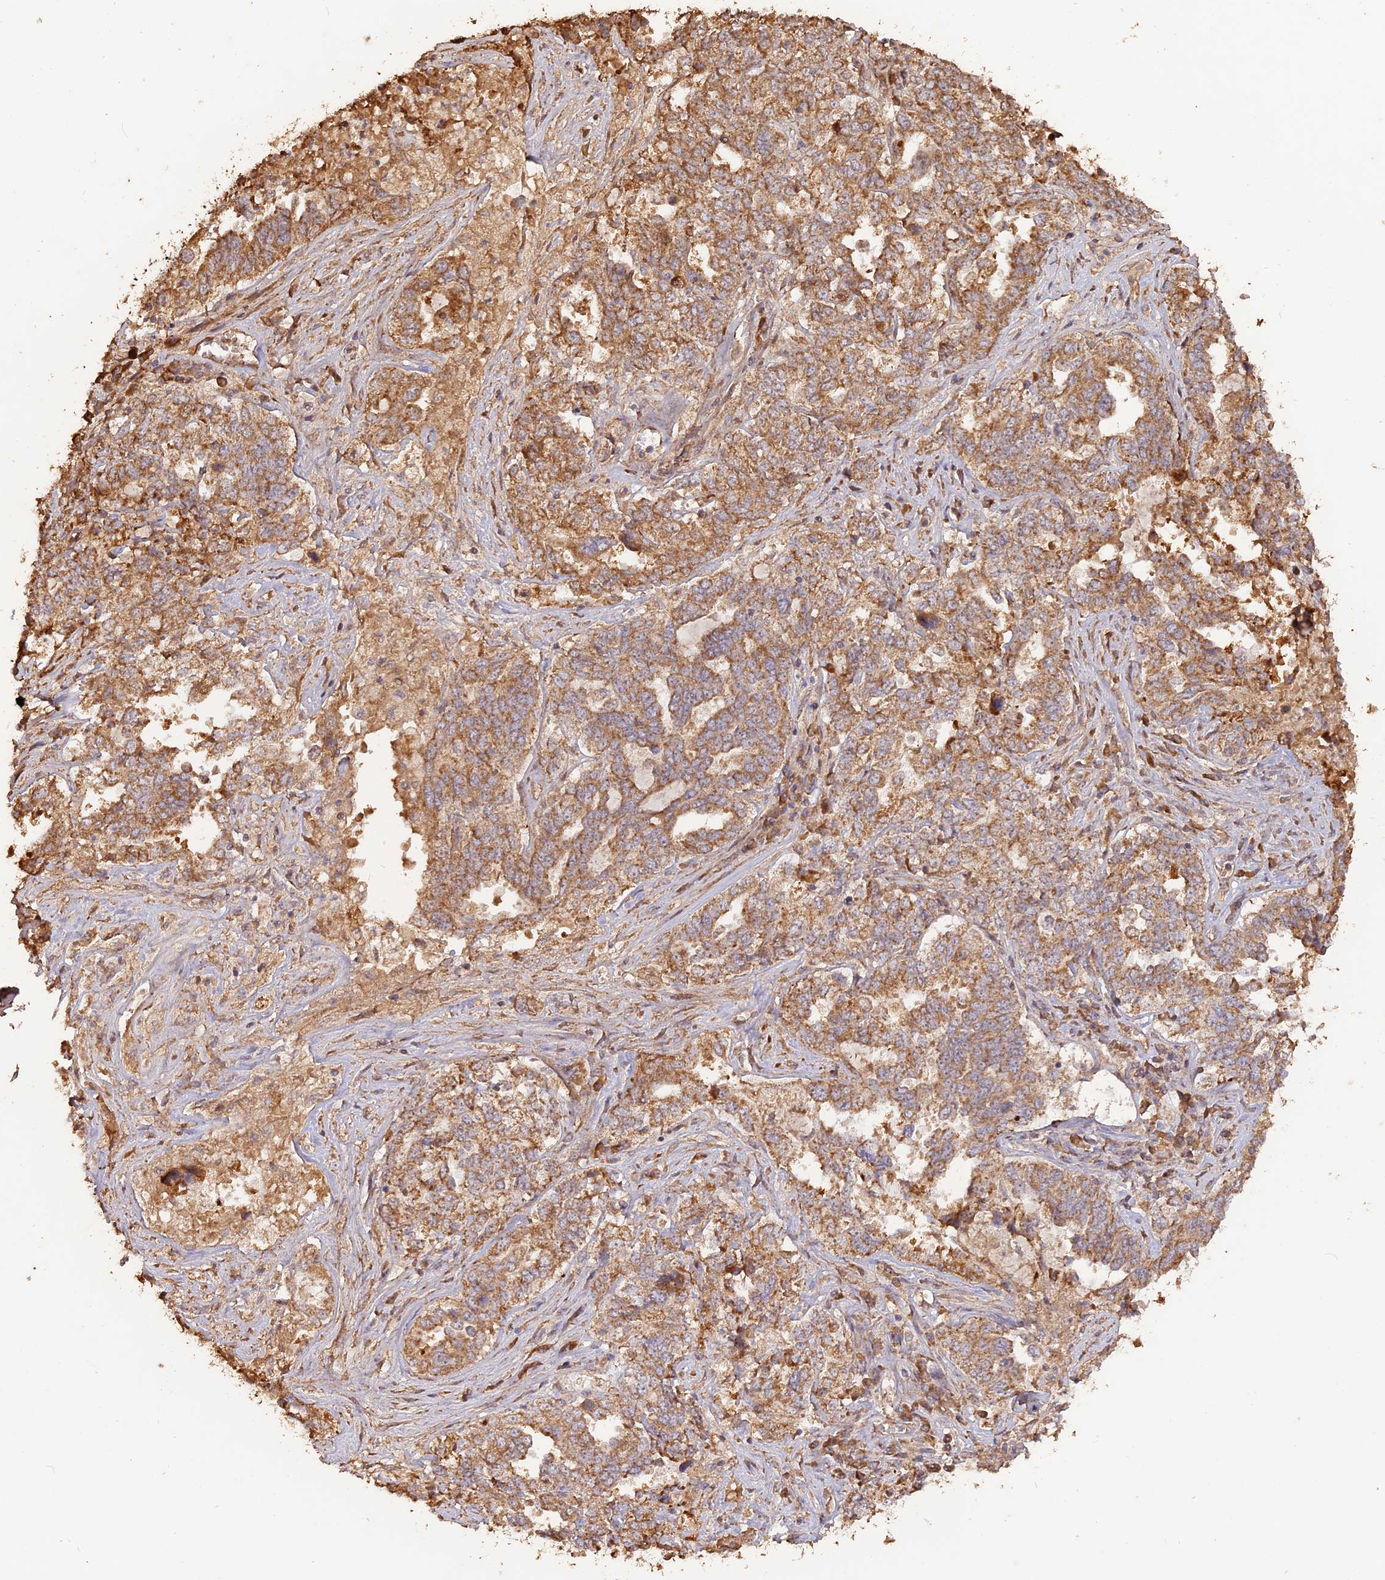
{"staining": {"intensity": "moderate", "quantity": ">75%", "location": "cytoplasmic/membranous"}, "tissue": "ovarian cancer", "cell_type": "Tumor cells", "image_type": "cancer", "snomed": [{"axis": "morphology", "description": "Carcinoma, endometroid"}, {"axis": "topography", "description": "Ovary"}], "caption": "Approximately >75% of tumor cells in endometroid carcinoma (ovarian) display moderate cytoplasmic/membranous protein expression as visualized by brown immunohistochemical staining.", "gene": "LAYN", "patient": {"sex": "female", "age": 62}}